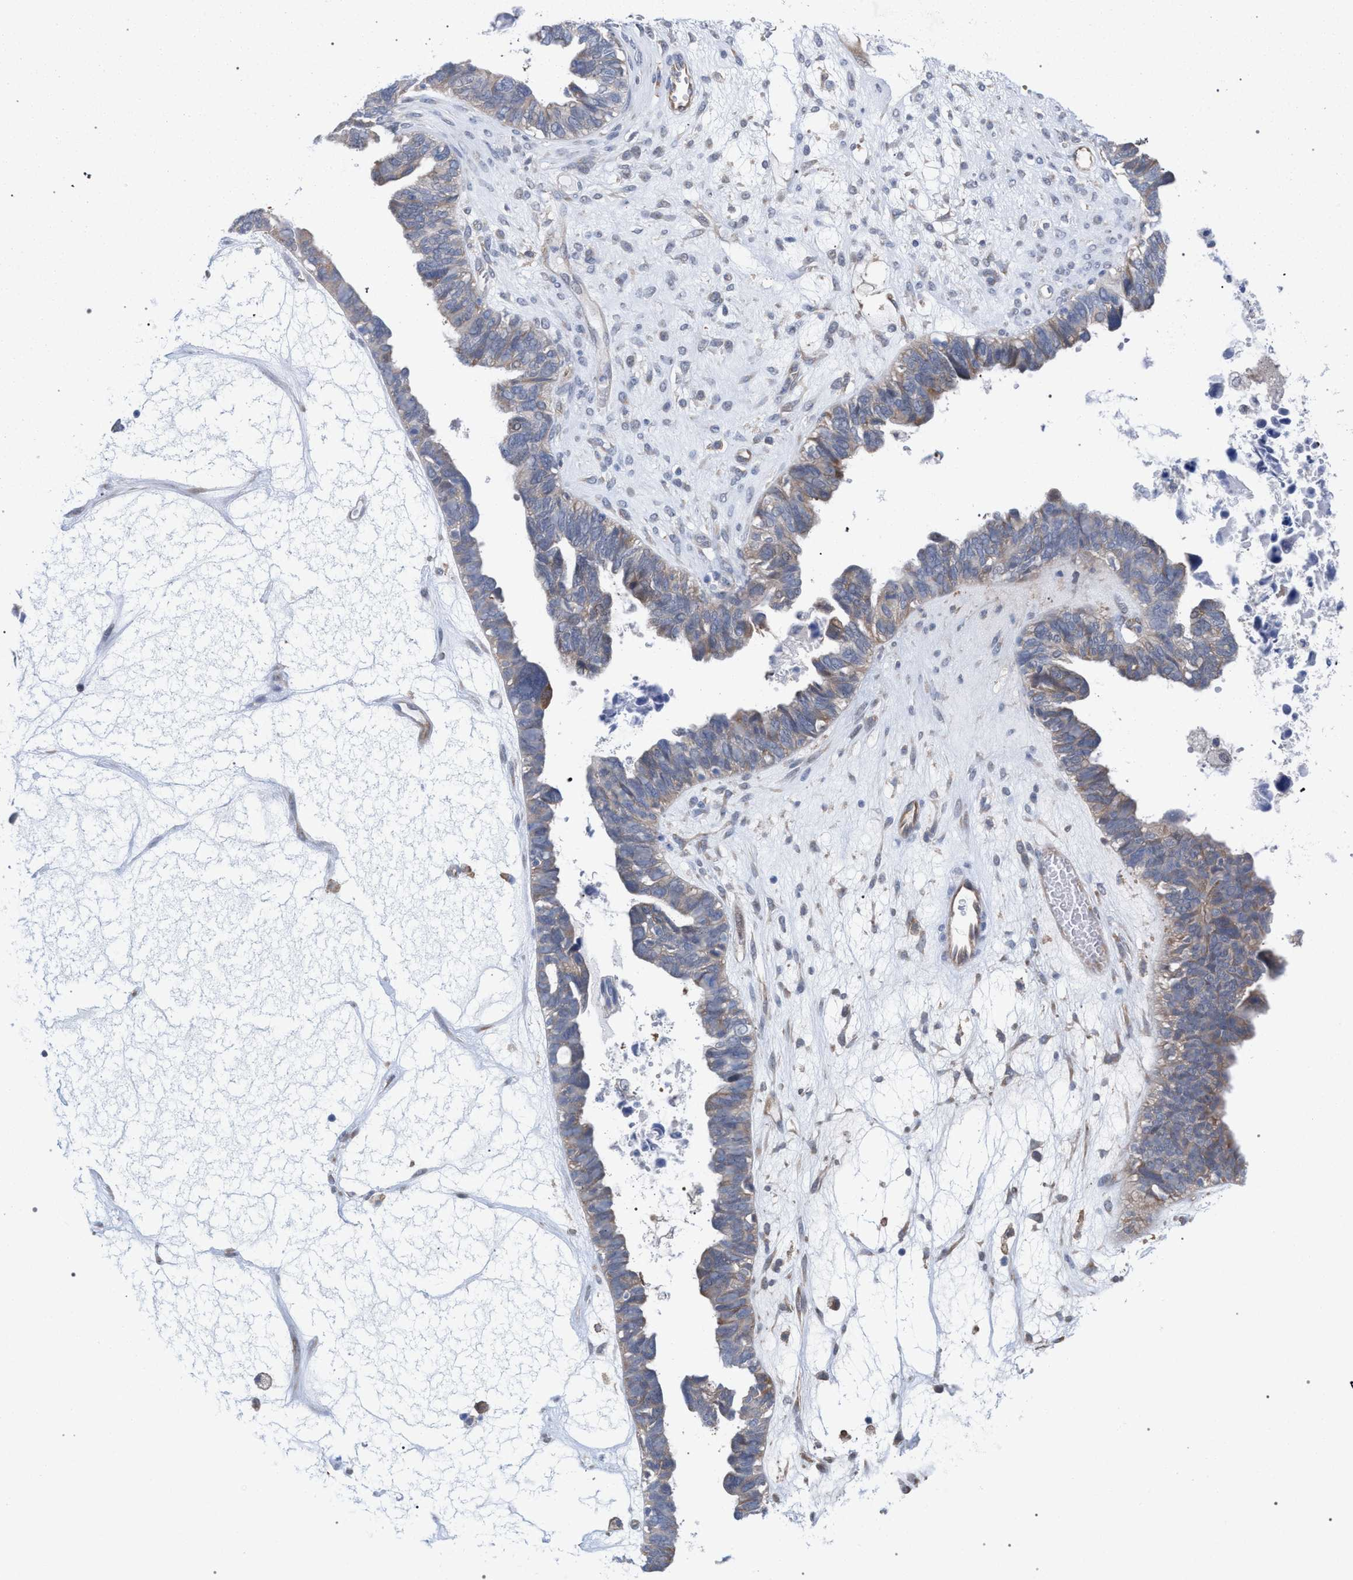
{"staining": {"intensity": "moderate", "quantity": ">75%", "location": "cytoplasmic/membranous"}, "tissue": "ovarian cancer", "cell_type": "Tumor cells", "image_type": "cancer", "snomed": [{"axis": "morphology", "description": "Cystadenocarcinoma, serous, NOS"}, {"axis": "topography", "description": "Ovary"}], "caption": "DAB (3,3'-diaminobenzidine) immunohistochemical staining of ovarian serous cystadenocarcinoma displays moderate cytoplasmic/membranous protein expression in about >75% of tumor cells.", "gene": "FHOD3", "patient": {"sex": "female", "age": 79}}